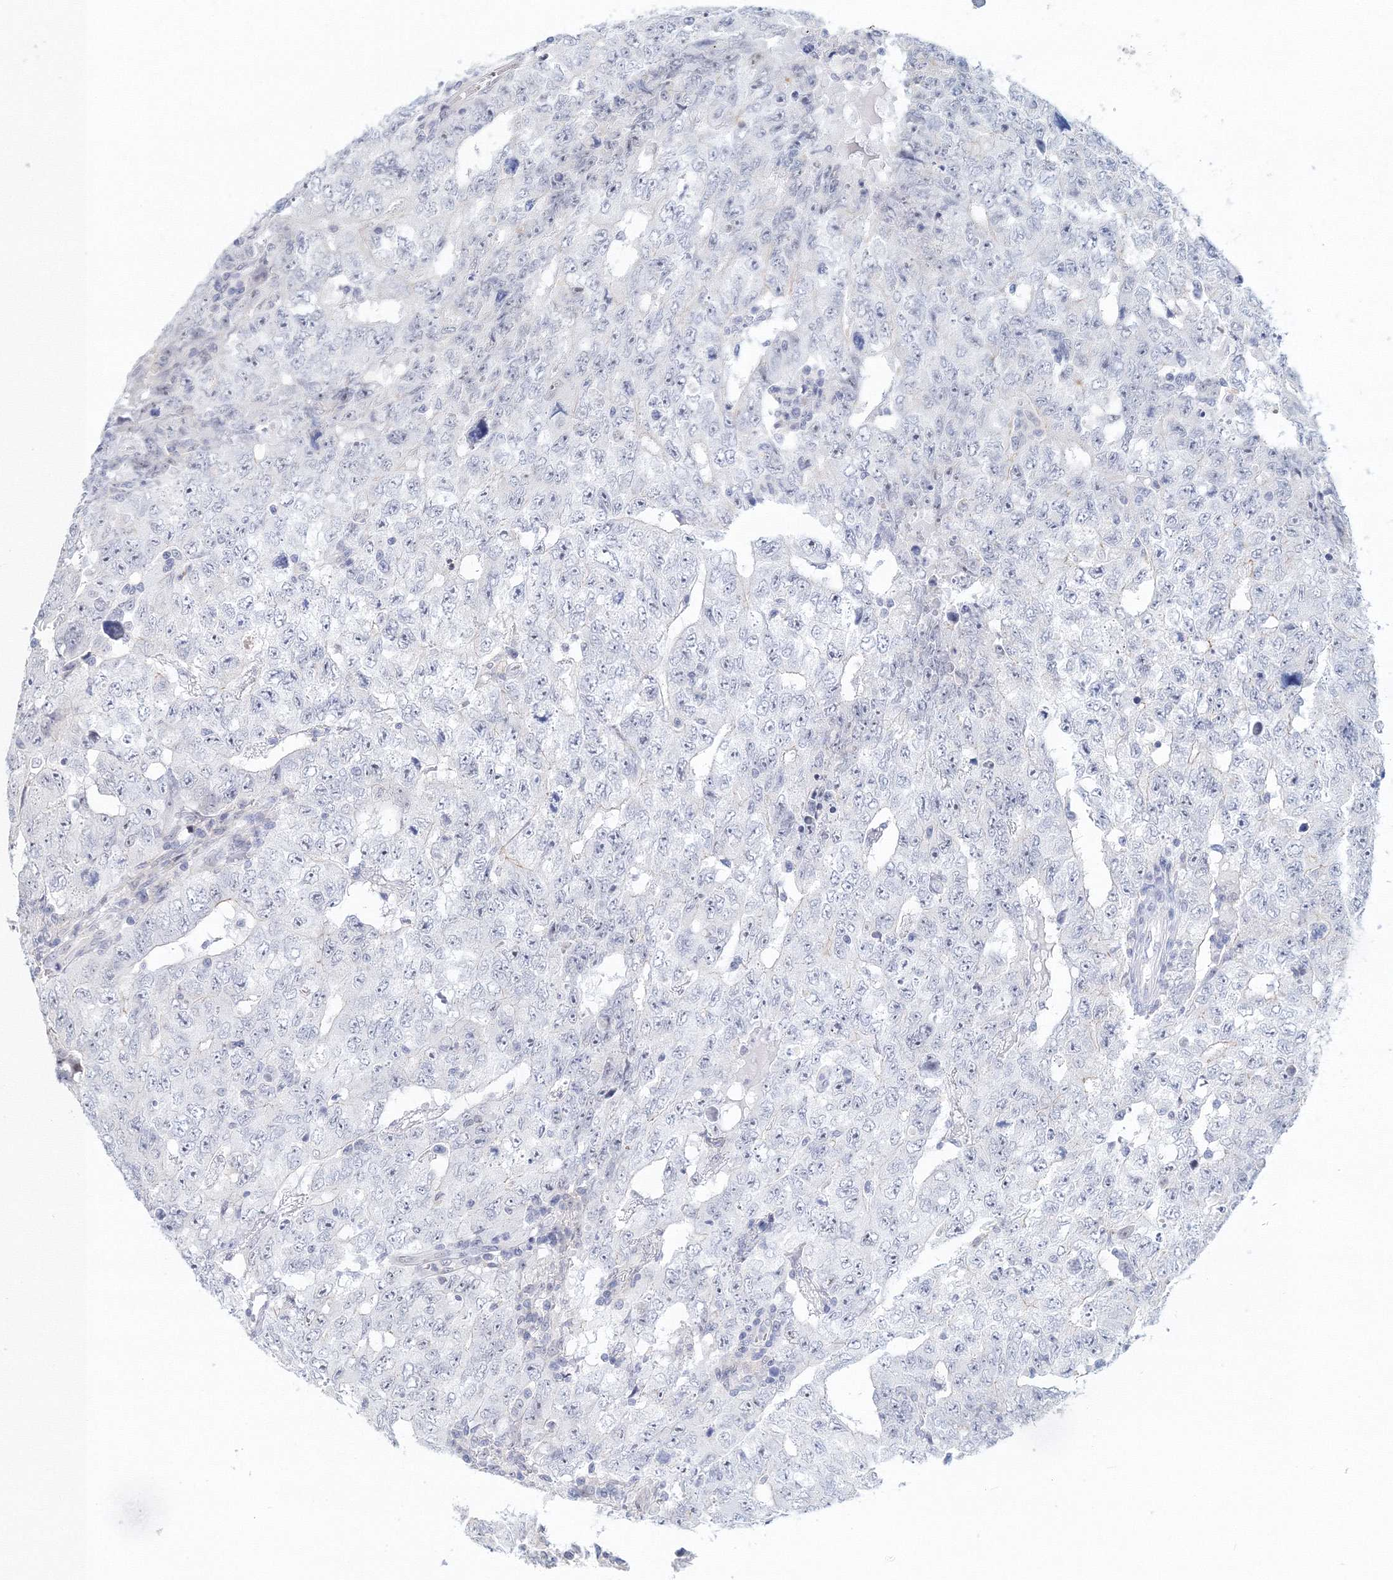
{"staining": {"intensity": "negative", "quantity": "none", "location": "none"}, "tissue": "testis cancer", "cell_type": "Tumor cells", "image_type": "cancer", "snomed": [{"axis": "morphology", "description": "Carcinoma, Embryonal, NOS"}, {"axis": "topography", "description": "Testis"}], "caption": "DAB (3,3'-diaminobenzidine) immunohistochemical staining of embryonal carcinoma (testis) shows no significant expression in tumor cells. (DAB immunohistochemistry (IHC) with hematoxylin counter stain).", "gene": "VSIG1", "patient": {"sex": "male", "age": 26}}